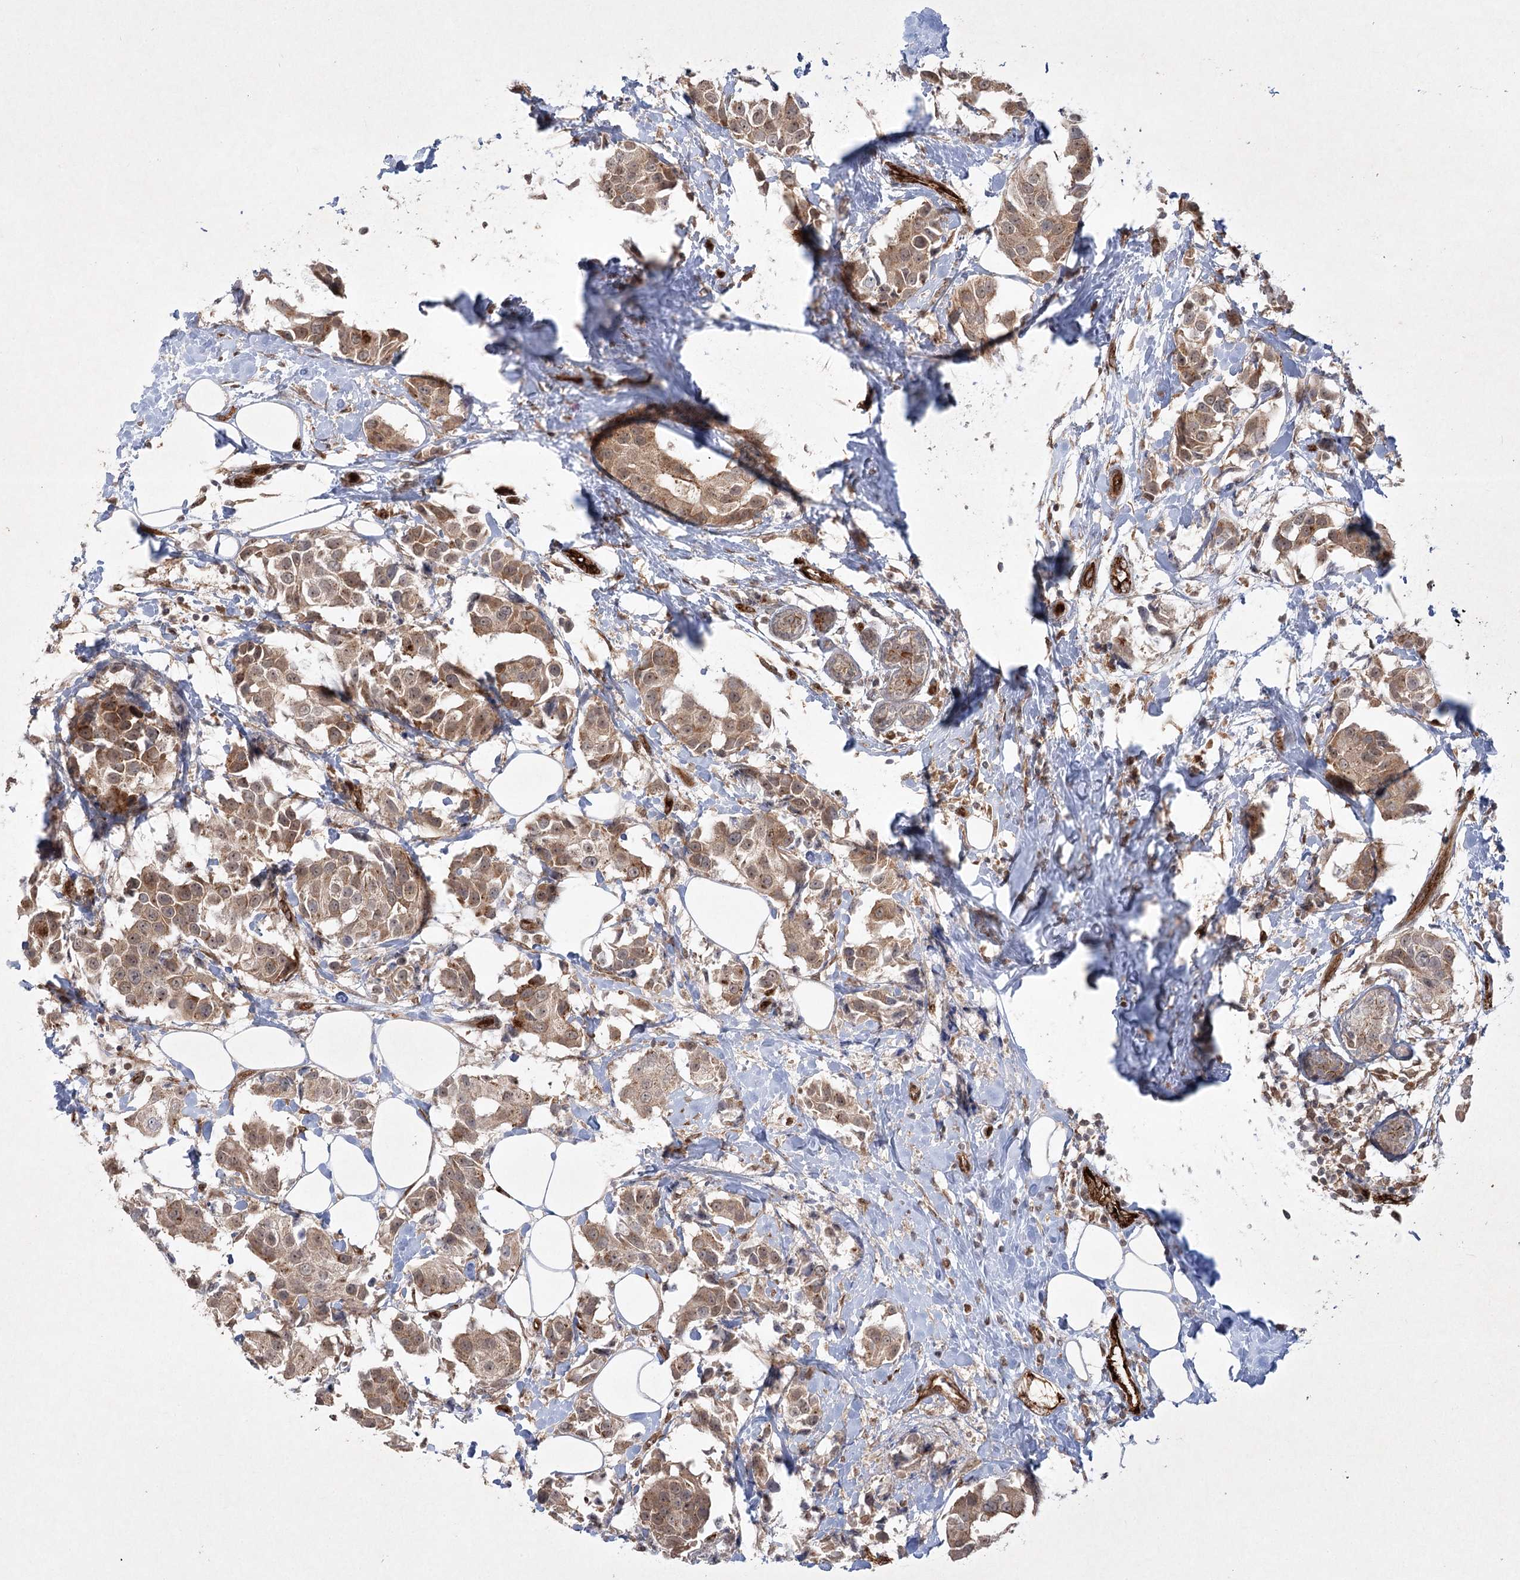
{"staining": {"intensity": "moderate", "quantity": ">75%", "location": "cytoplasmic/membranous"}, "tissue": "breast cancer", "cell_type": "Tumor cells", "image_type": "cancer", "snomed": [{"axis": "morphology", "description": "Normal tissue, NOS"}, {"axis": "morphology", "description": "Duct carcinoma"}, {"axis": "topography", "description": "Breast"}], "caption": "Human invasive ductal carcinoma (breast) stained for a protein (brown) exhibits moderate cytoplasmic/membranous positive expression in approximately >75% of tumor cells.", "gene": "ARHGAP31", "patient": {"sex": "female", "age": 39}}